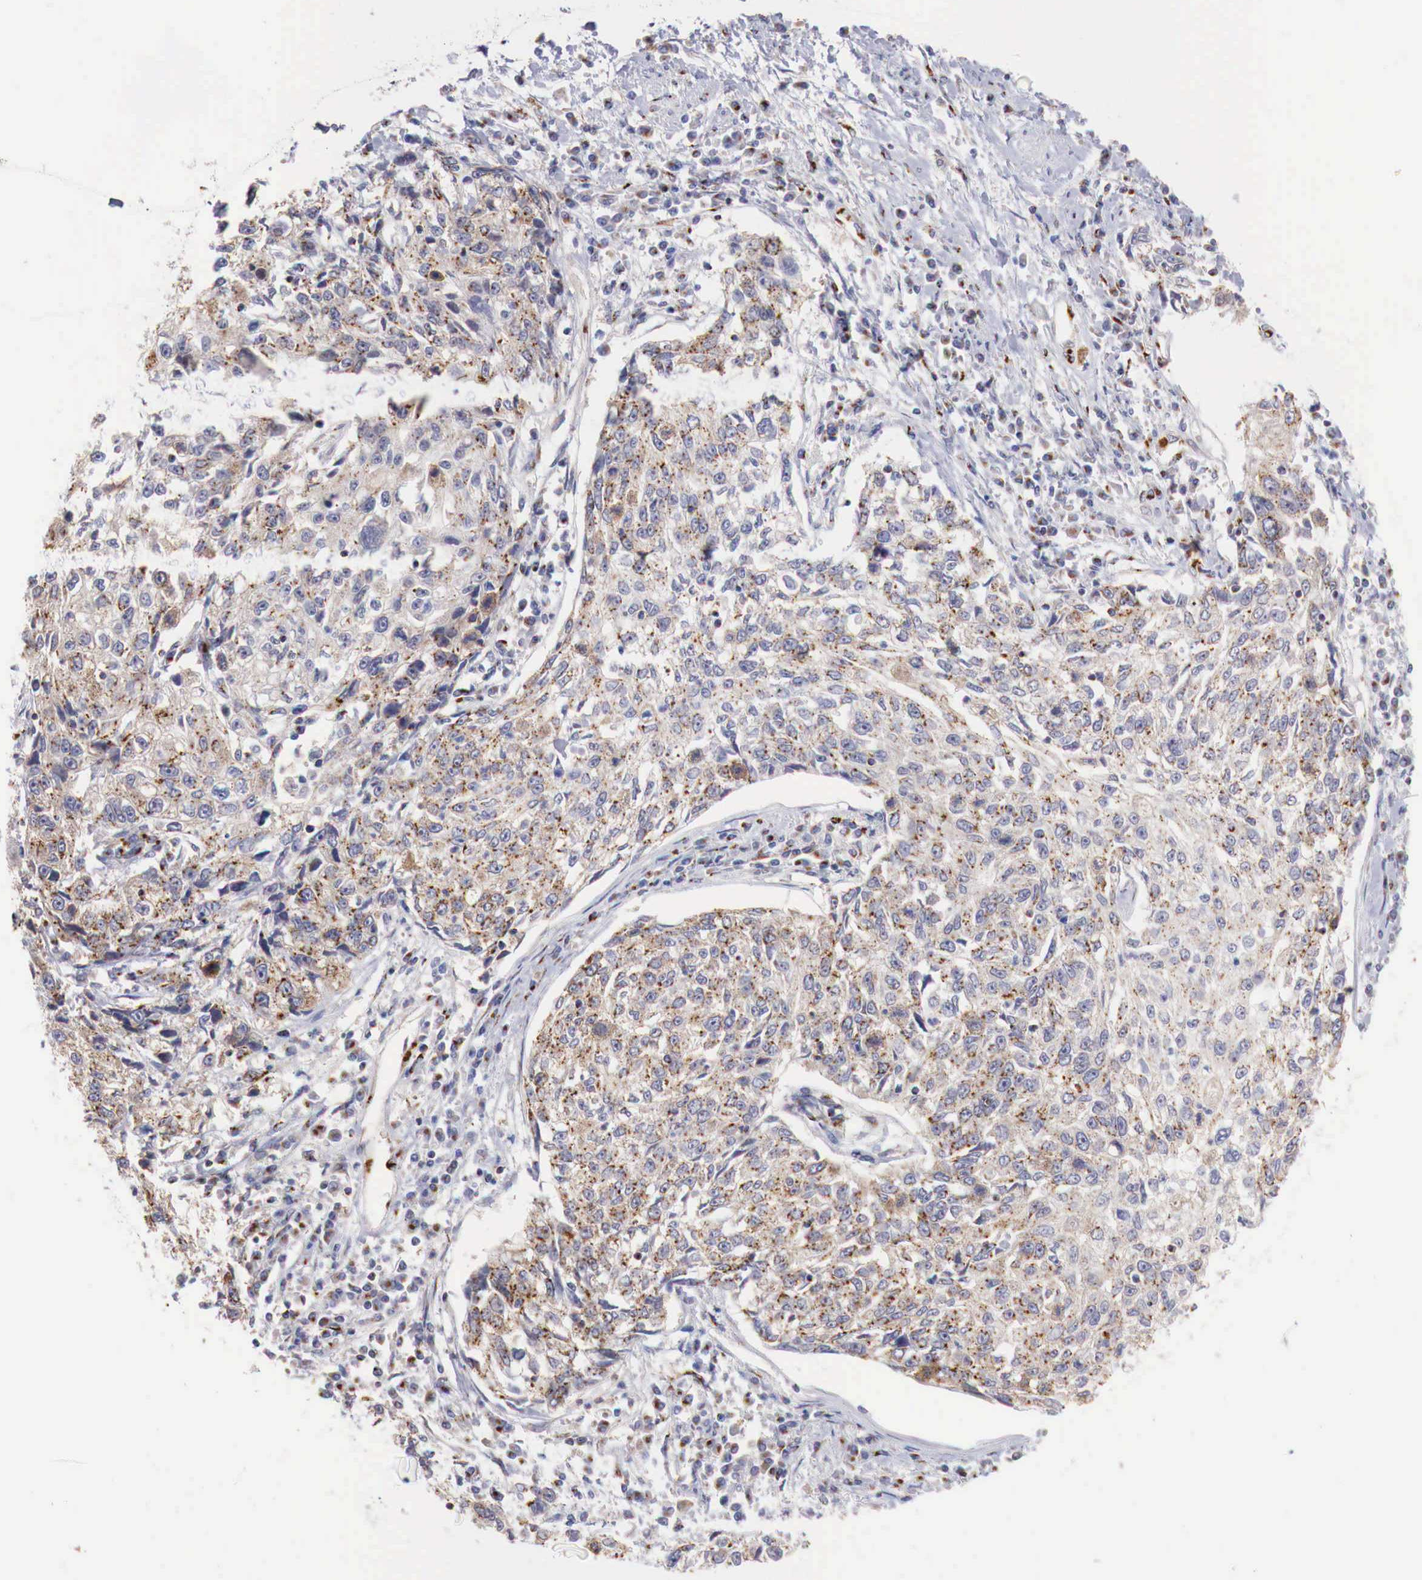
{"staining": {"intensity": "weak", "quantity": ">75%", "location": "cytoplasmic/membranous"}, "tissue": "cervical cancer", "cell_type": "Tumor cells", "image_type": "cancer", "snomed": [{"axis": "morphology", "description": "Squamous cell carcinoma, NOS"}, {"axis": "topography", "description": "Cervix"}], "caption": "Weak cytoplasmic/membranous protein expression is present in approximately >75% of tumor cells in cervical cancer.", "gene": "SYAP1", "patient": {"sex": "female", "age": 57}}